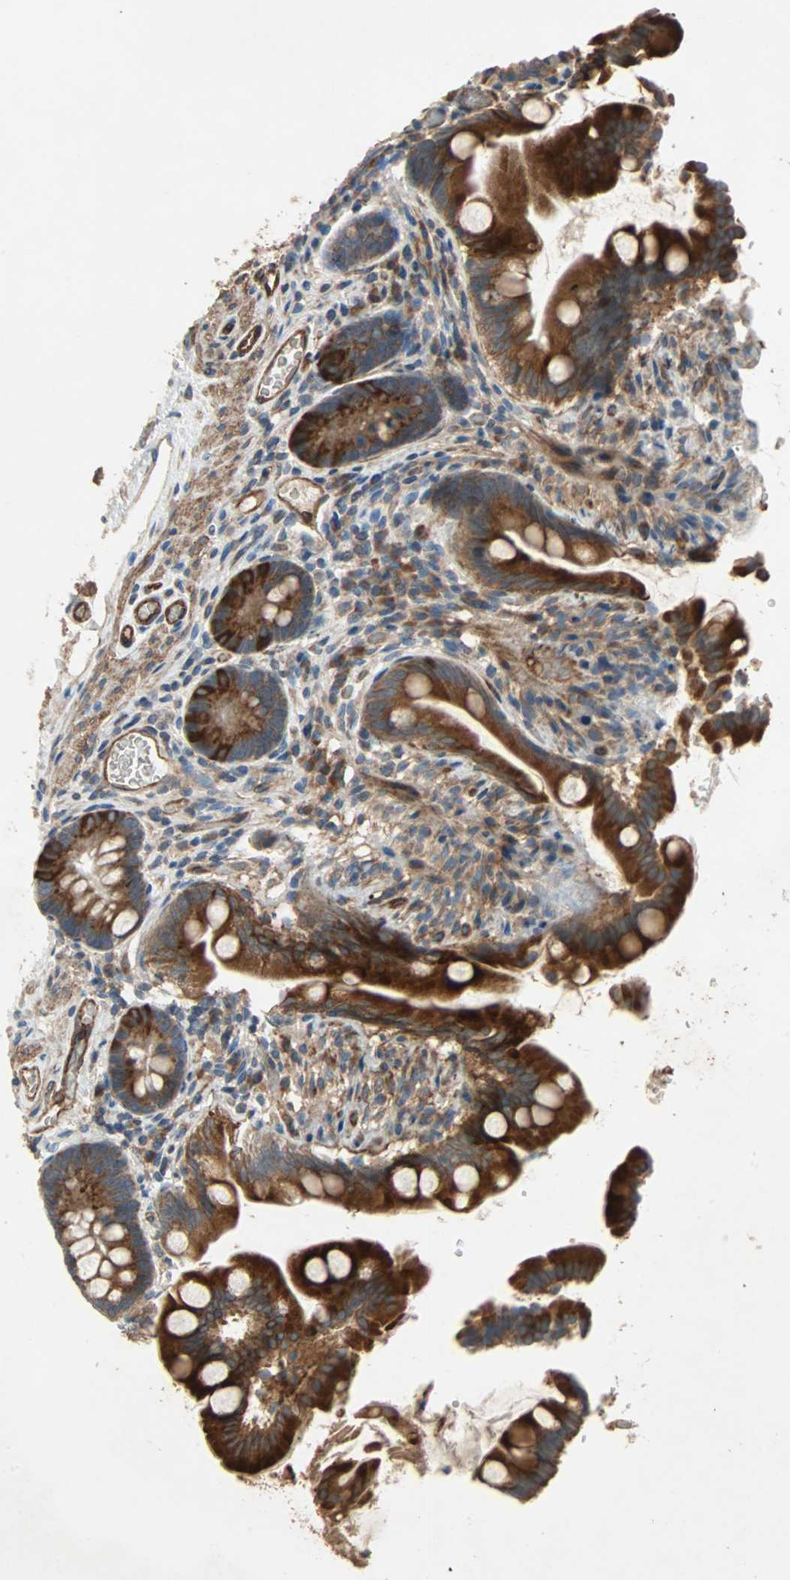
{"staining": {"intensity": "strong", "quantity": ">75%", "location": "cytoplasmic/membranous"}, "tissue": "small intestine", "cell_type": "Glandular cells", "image_type": "normal", "snomed": [{"axis": "morphology", "description": "Normal tissue, NOS"}, {"axis": "topography", "description": "Small intestine"}], "caption": "Immunohistochemistry (IHC) photomicrograph of unremarkable small intestine: human small intestine stained using immunohistochemistry demonstrates high levels of strong protein expression localized specifically in the cytoplasmic/membranous of glandular cells, appearing as a cytoplasmic/membranous brown color.", "gene": "XYLT1", "patient": {"sex": "female", "age": 56}}